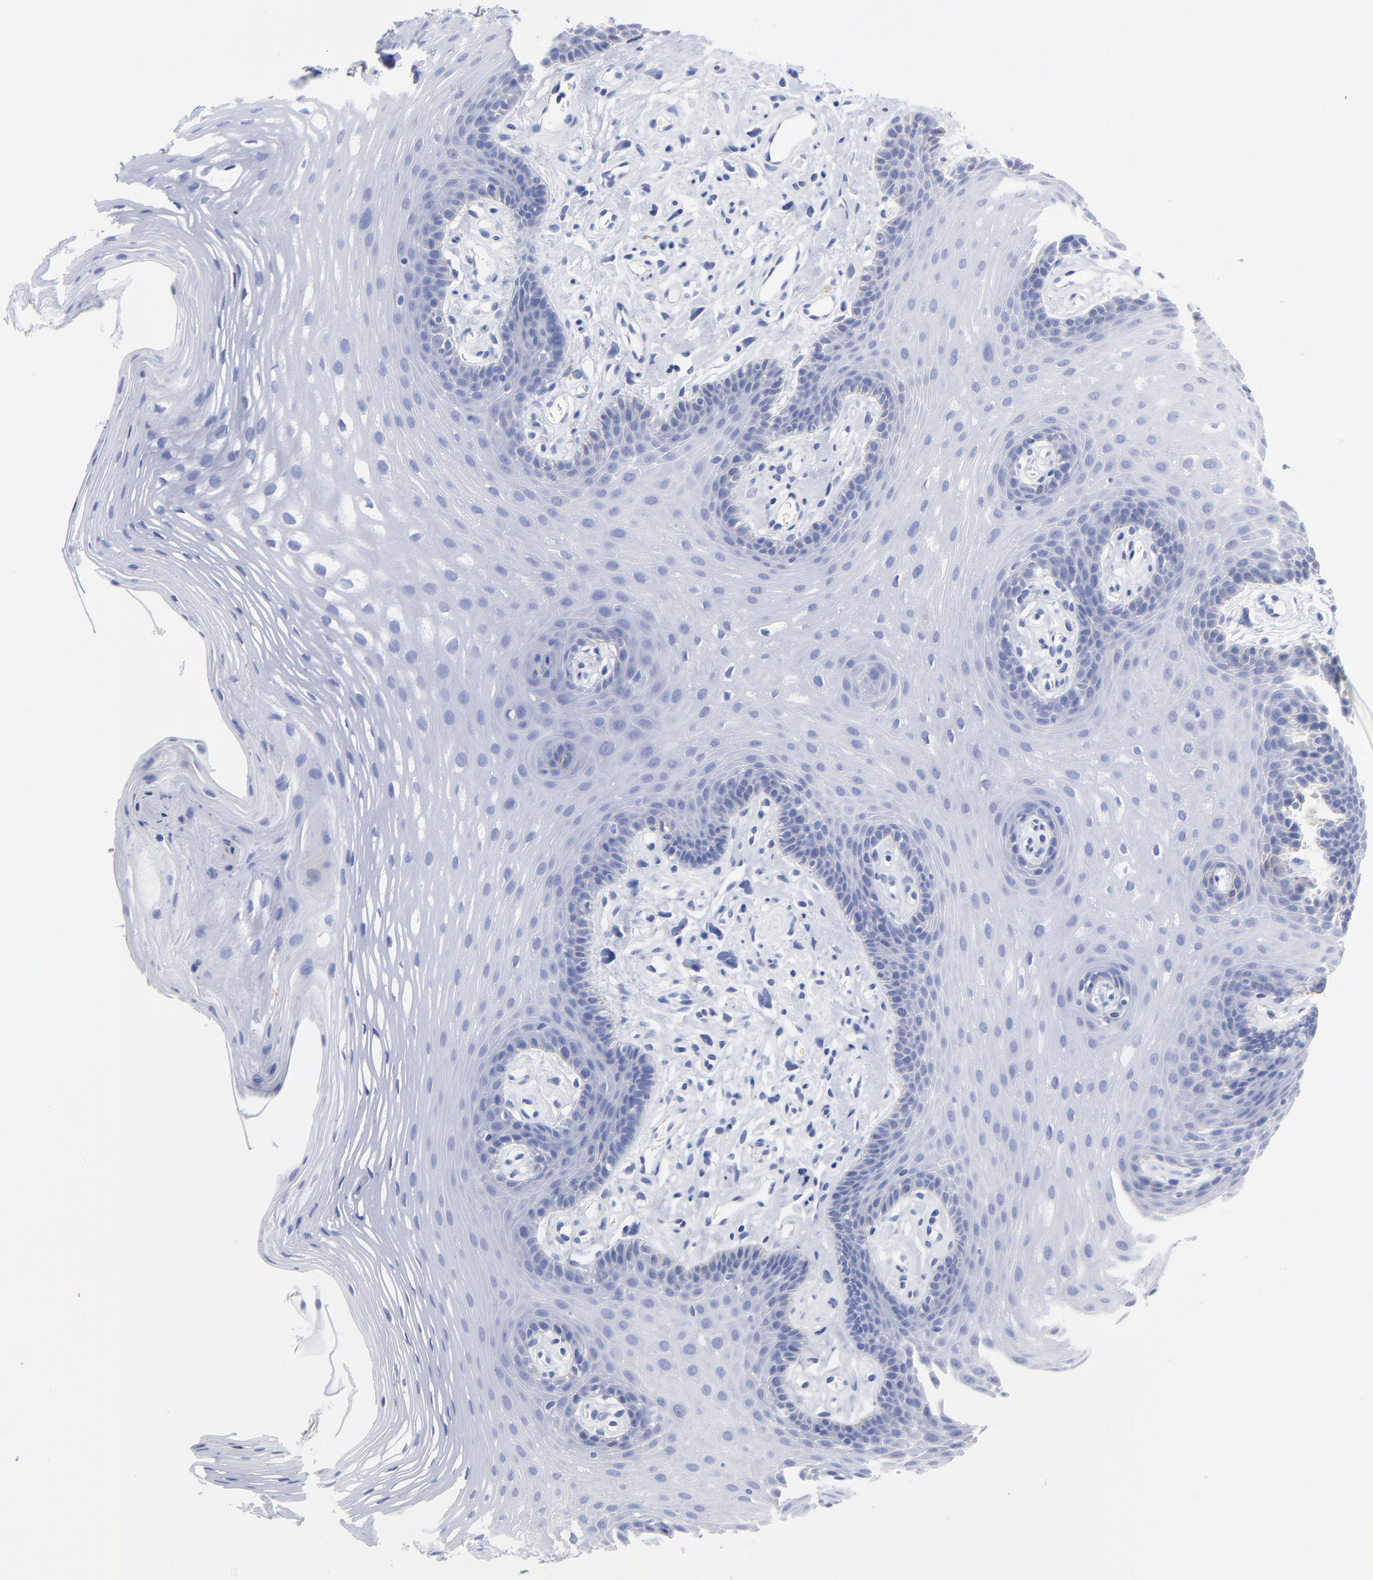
{"staining": {"intensity": "negative", "quantity": "none", "location": "none"}, "tissue": "oral mucosa", "cell_type": "Squamous epithelial cells", "image_type": "normal", "snomed": [{"axis": "morphology", "description": "Normal tissue, NOS"}, {"axis": "topography", "description": "Oral tissue"}], "caption": "The image shows no significant expression in squamous epithelial cells of oral mucosa.", "gene": "ACY1", "patient": {"sex": "male", "age": 62}}